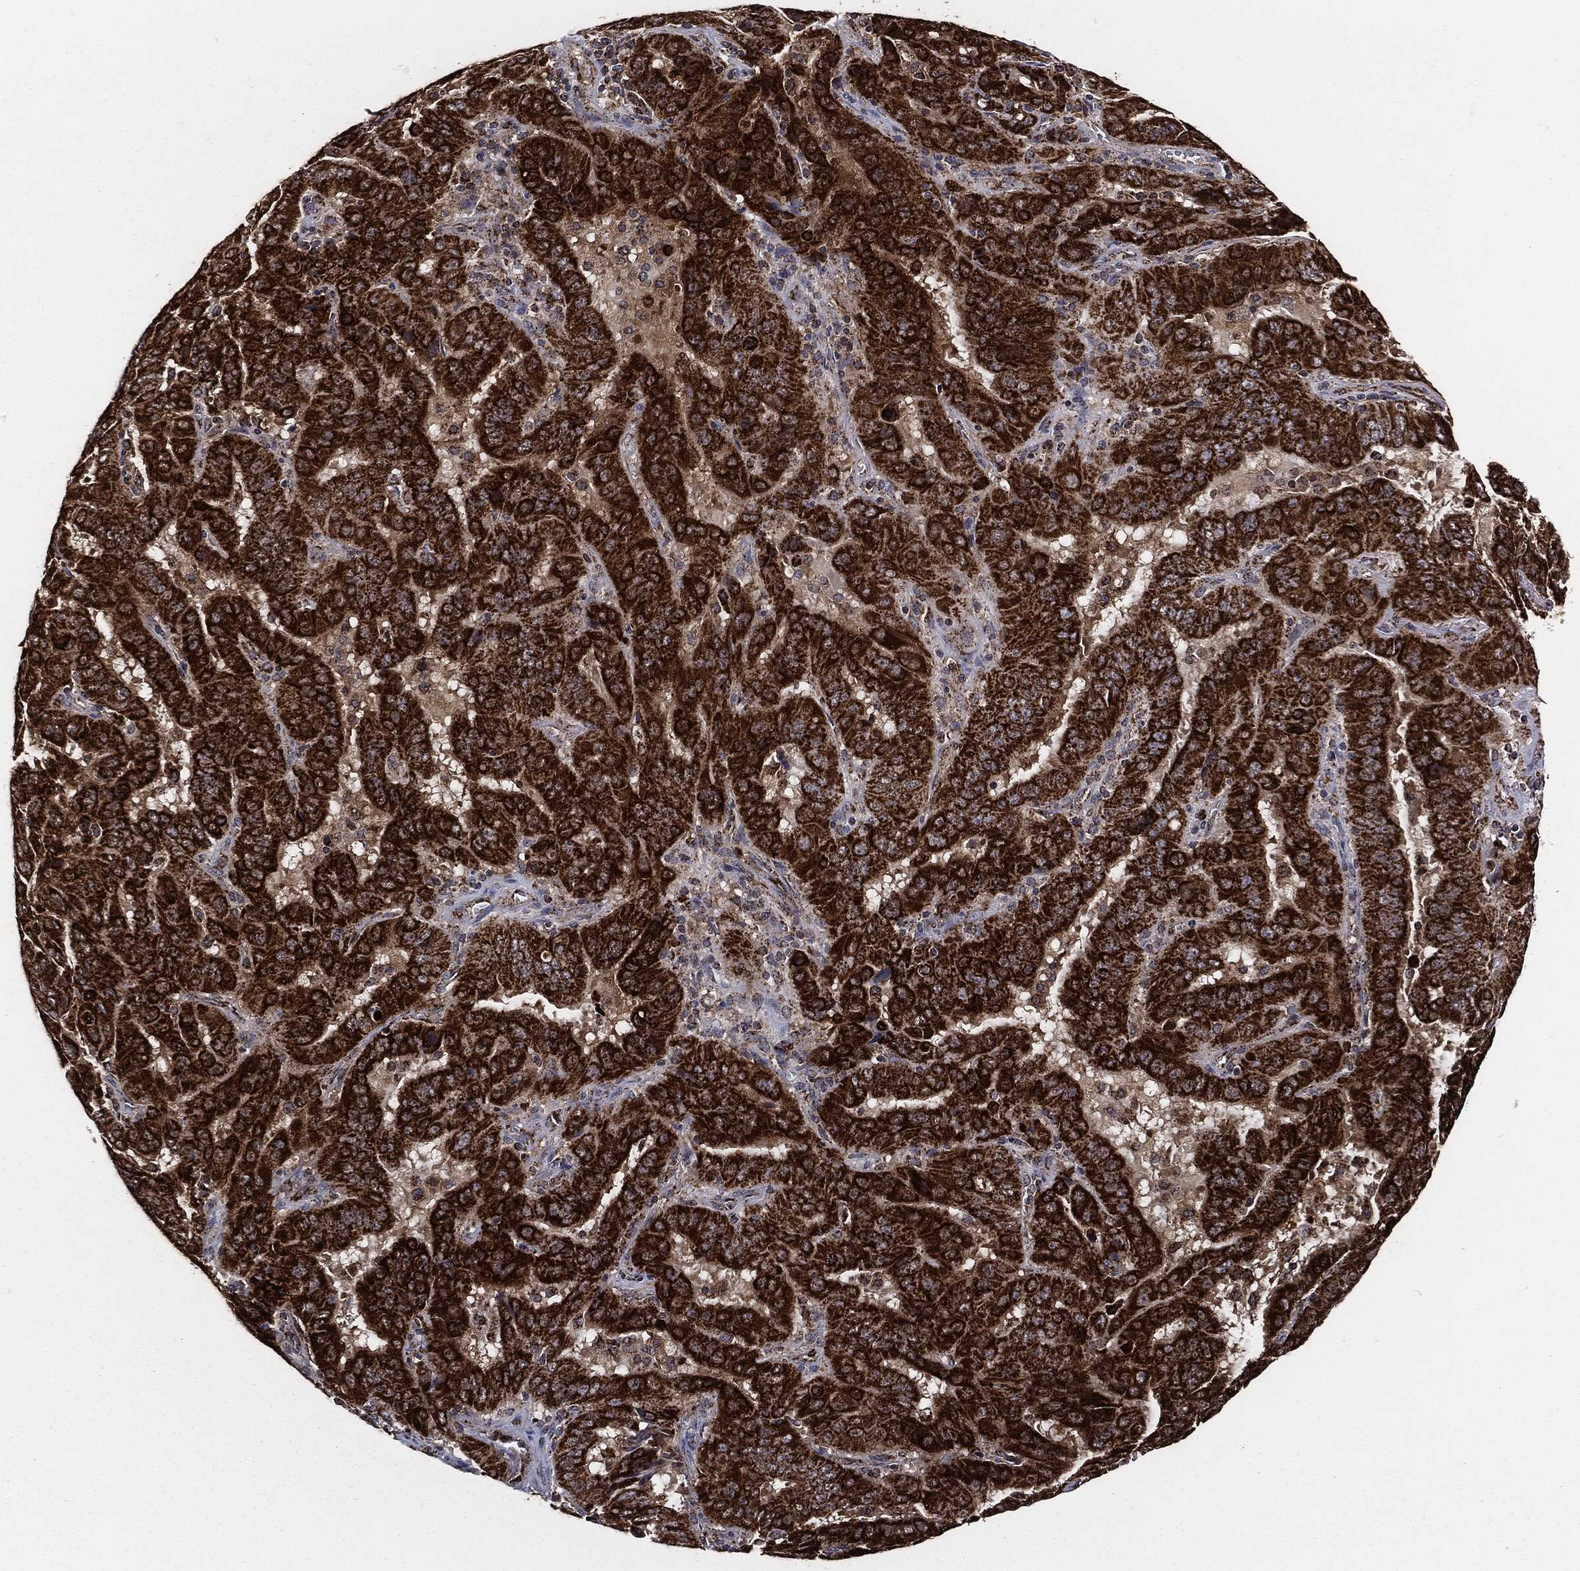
{"staining": {"intensity": "strong", "quantity": ">75%", "location": "cytoplasmic/membranous"}, "tissue": "pancreatic cancer", "cell_type": "Tumor cells", "image_type": "cancer", "snomed": [{"axis": "morphology", "description": "Adenocarcinoma, NOS"}, {"axis": "topography", "description": "Pancreas"}], "caption": "Immunohistochemical staining of pancreatic cancer (adenocarcinoma) displays high levels of strong cytoplasmic/membranous protein expression in about >75% of tumor cells. Using DAB (brown) and hematoxylin (blue) stains, captured at high magnification using brightfield microscopy.", "gene": "FH", "patient": {"sex": "male", "age": 63}}